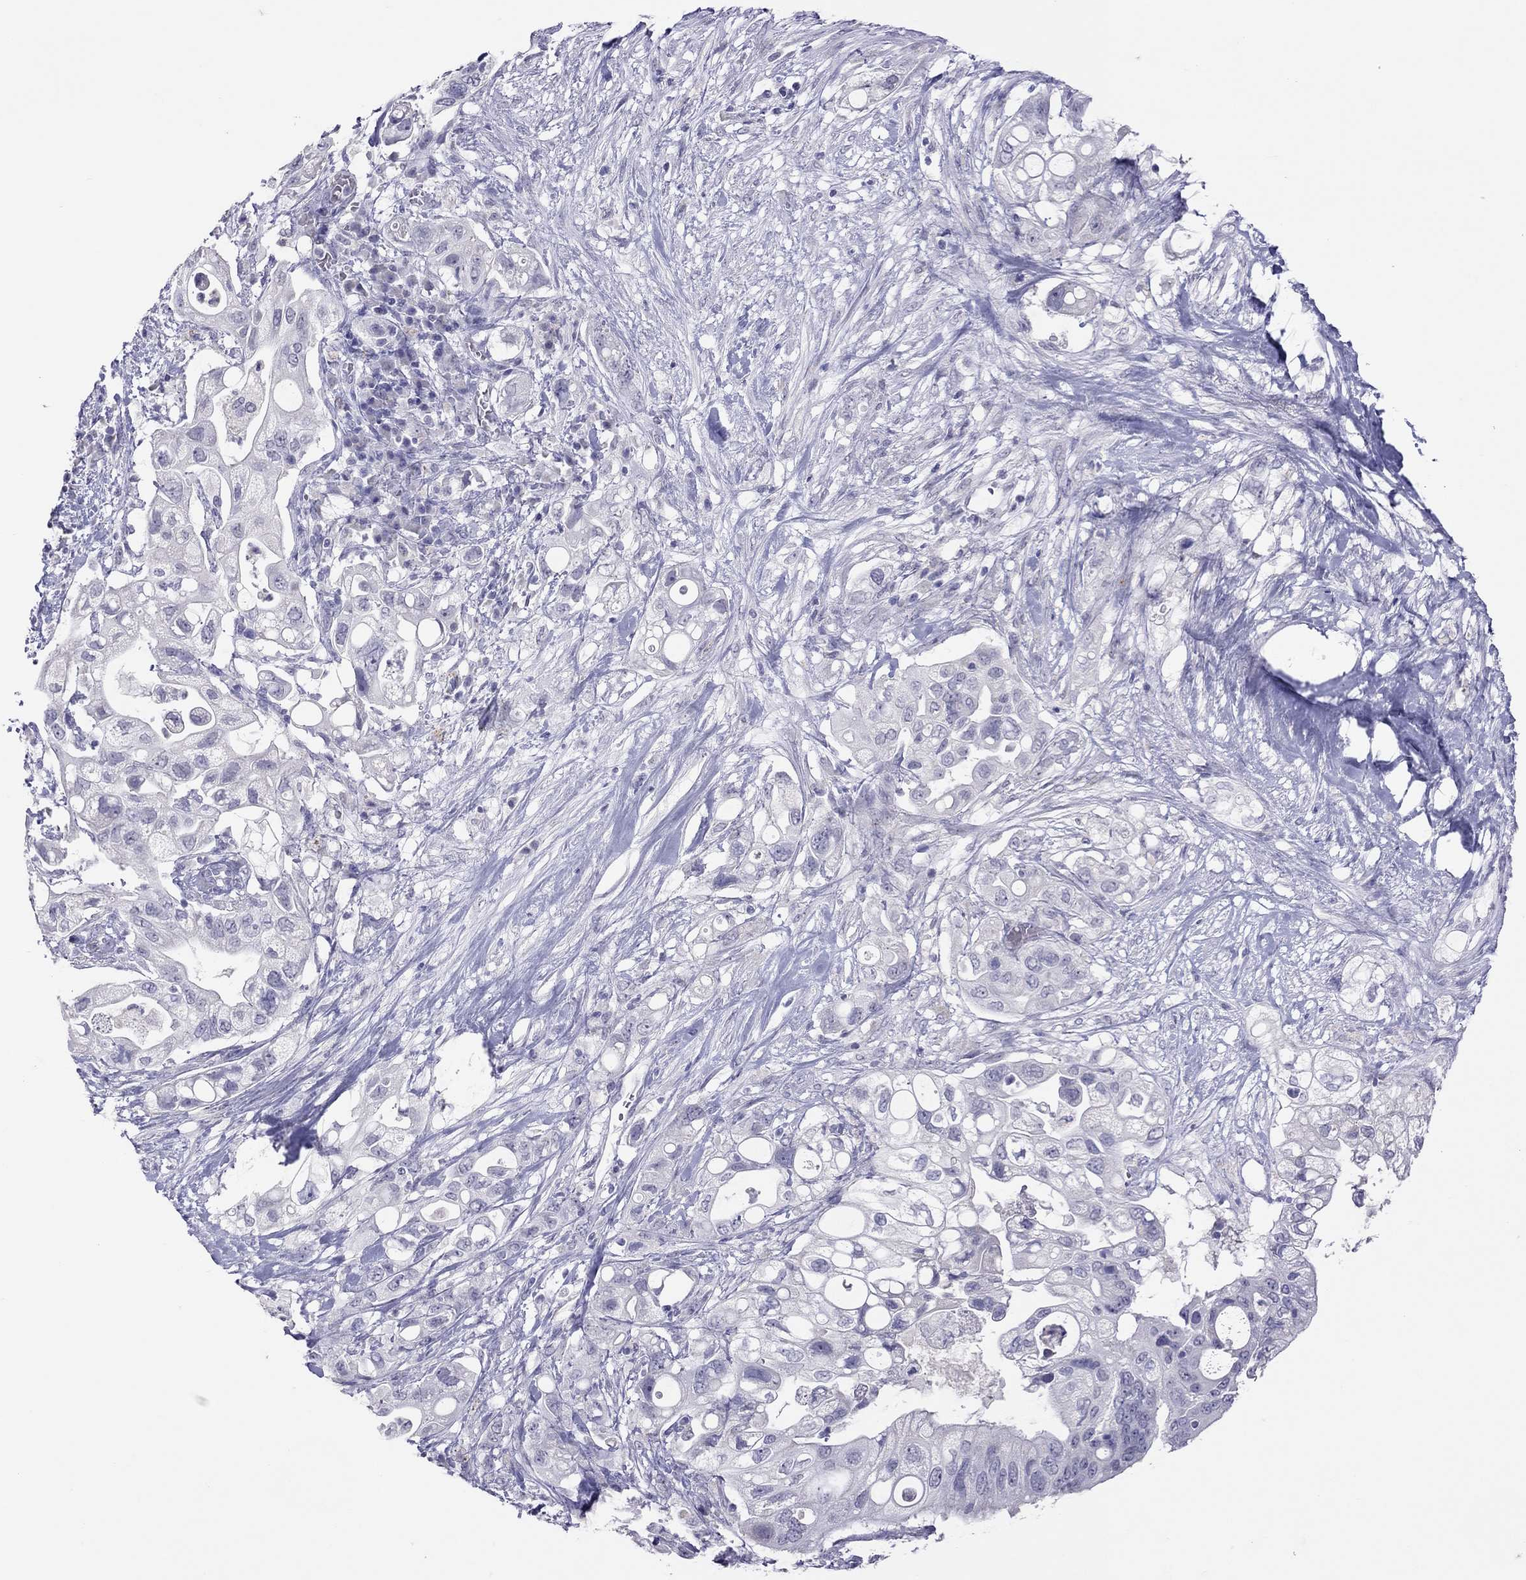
{"staining": {"intensity": "negative", "quantity": "none", "location": "none"}, "tissue": "pancreatic cancer", "cell_type": "Tumor cells", "image_type": "cancer", "snomed": [{"axis": "morphology", "description": "Adenocarcinoma, NOS"}, {"axis": "topography", "description": "Pancreas"}], "caption": "An image of pancreatic cancer stained for a protein exhibits no brown staining in tumor cells.", "gene": "SLAMF1", "patient": {"sex": "female", "age": 72}}